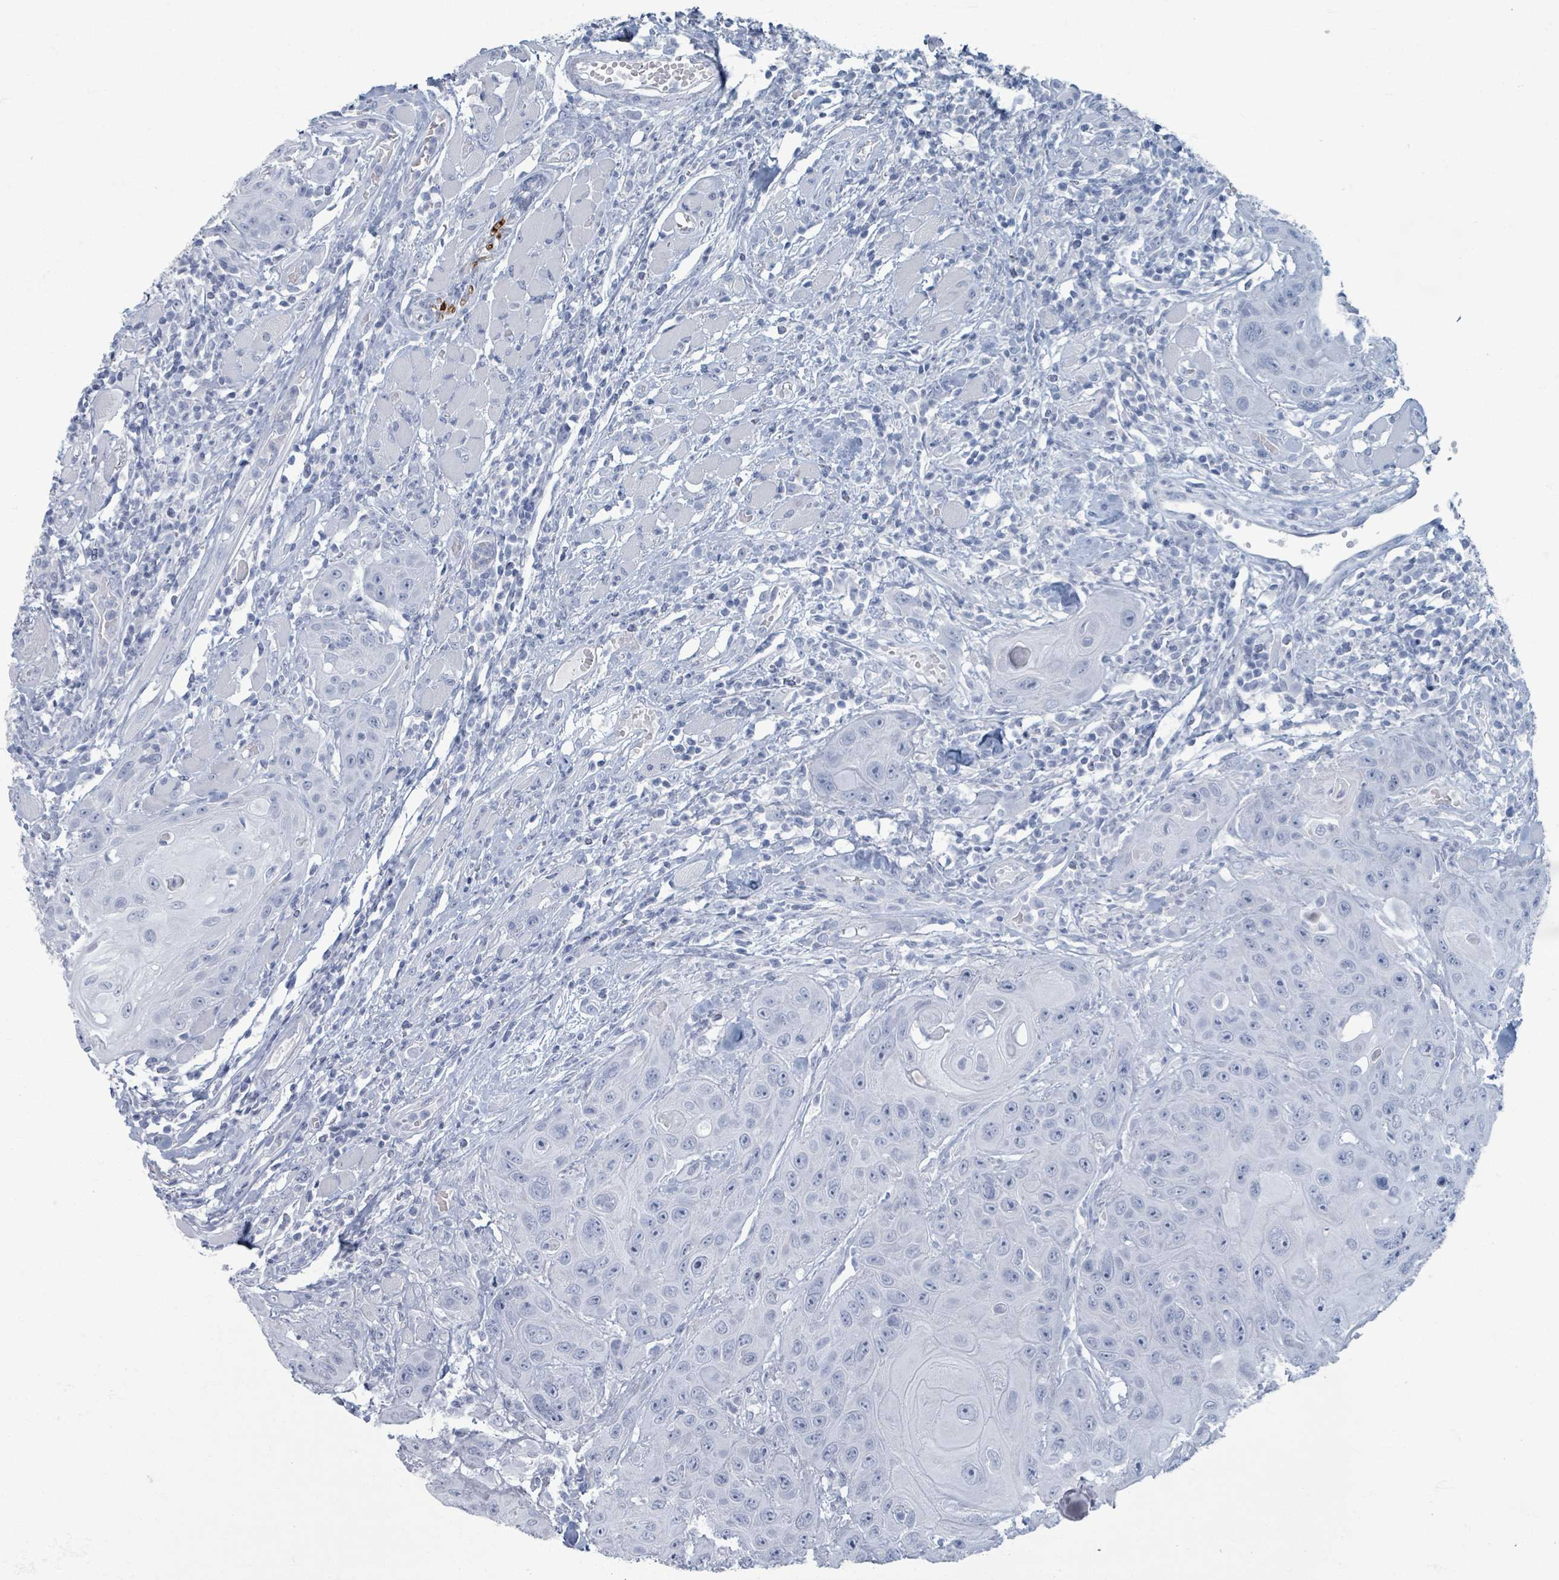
{"staining": {"intensity": "negative", "quantity": "none", "location": "none"}, "tissue": "head and neck cancer", "cell_type": "Tumor cells", "image_type": "cancer", "snomed": [{"axis": "morphology", "description": "Squamous cell carcinoma, NOS"}, {"axis": "topography", "description": "Head-Neck"}], "caption": "Tumor cells show no significant positivity in squamous cell carcinoma (head and neck).", "gene": "TAS2R1", "patient": {"sex": "female", "age": 59}}